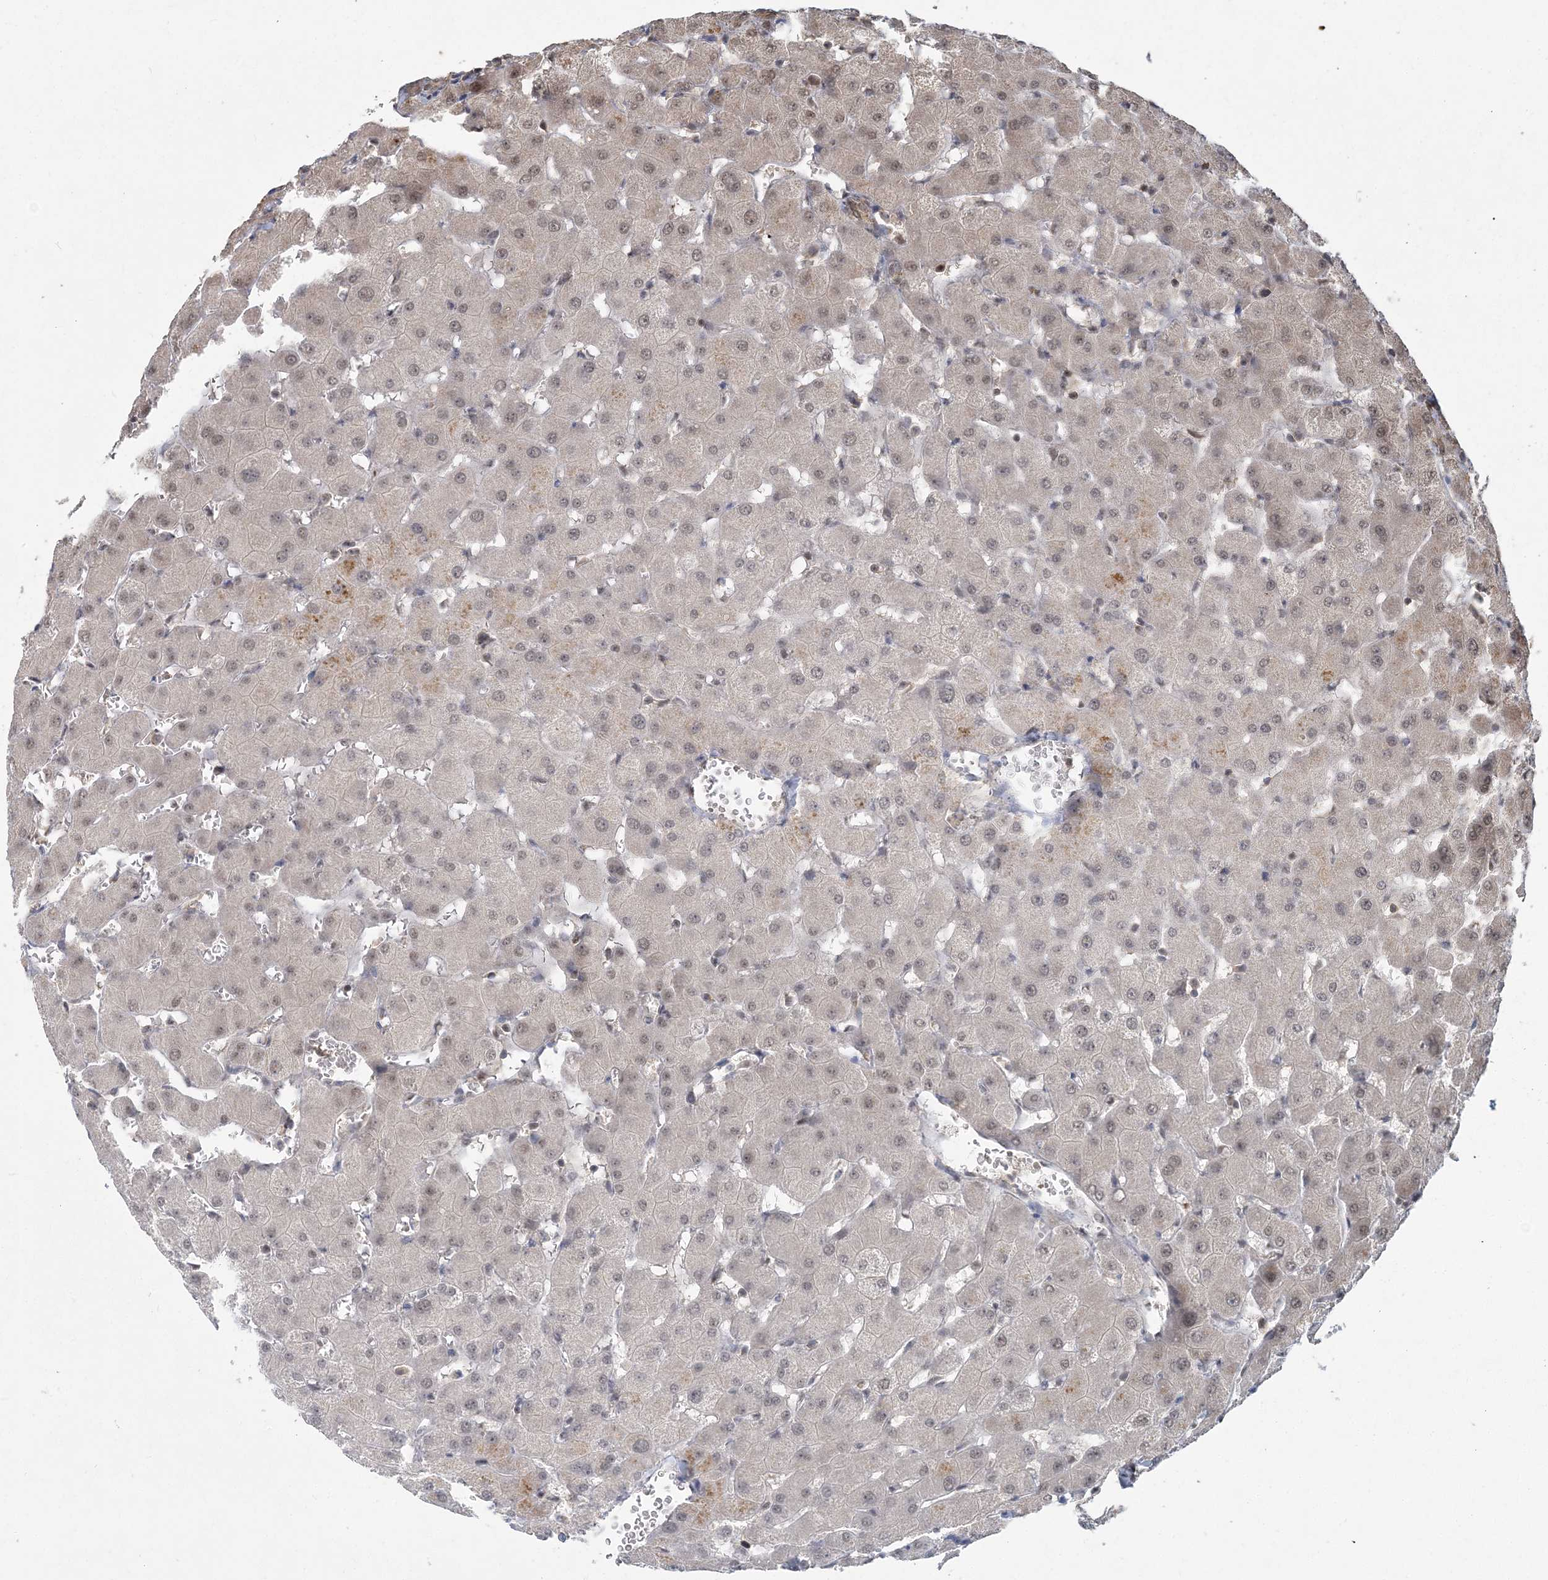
{"staining": {"intensity": "weak", "quantity": ">75%", "location": "nuclear"}, "tissue": "liver", "cell_type": "Cholangiocytes", "image_type": "normal", "snomed": [{"axis": "morphology", "description": "Normal tissue, NOS"}, {"axis": "topography", "description": "Liver"}], "caption": "An image of human liver stained for a protein shows weak nuclear brown staining in cholangiocytes.", "gene": "COPS7B", "patient": {"sex": "female", "age": 63}}